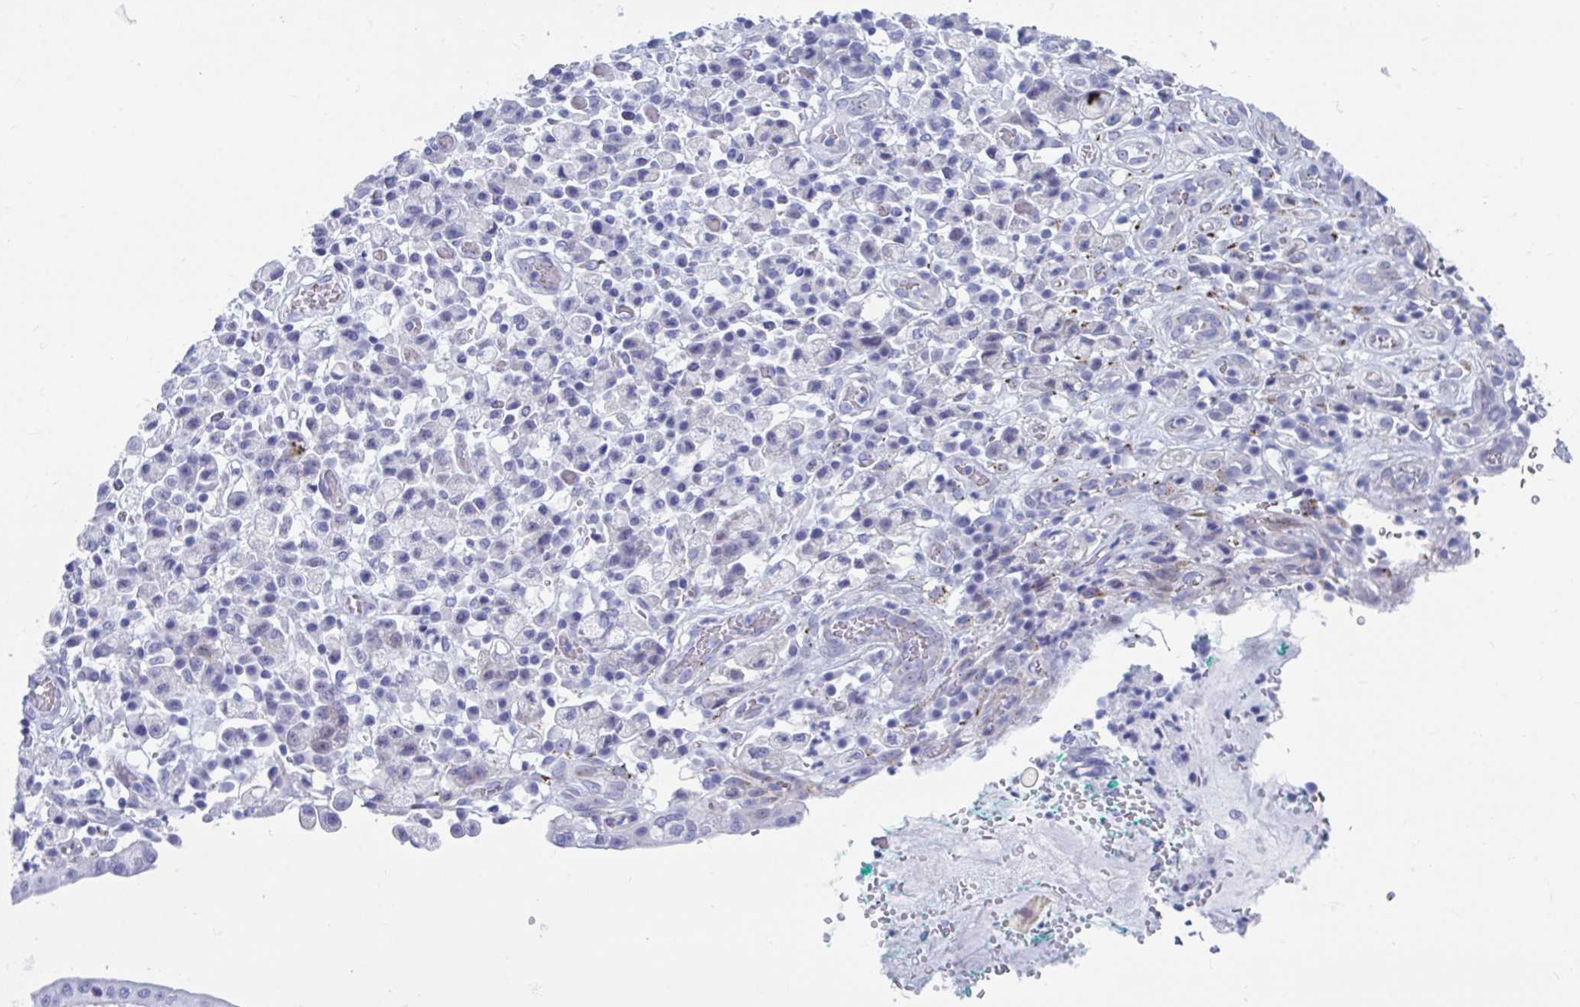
{"staining": {"intensity": "negative", "quantity": "none", "location": "none"}, "tissue": "stomach cancer", "cell_type": "Tumor cells", "image_type": "cancer", "snomed": [{"axis": "morphology", "description": "Adenocarcinoma, NOS"}, {"axis": "topography", "description": "Stomach"}], "caption": "The histopathology image reveals no staining of tumor cells in stomach cancer (adenocarcinoma). Brightfield microscopy of immunohistochemistry stained with DAB (3,3'-diaminobenzidine) (brown) and hematoxylin (blue), captured at high magnification.", "gene": "TTC30B", "patient": {"sex": "male", "age": 77}}